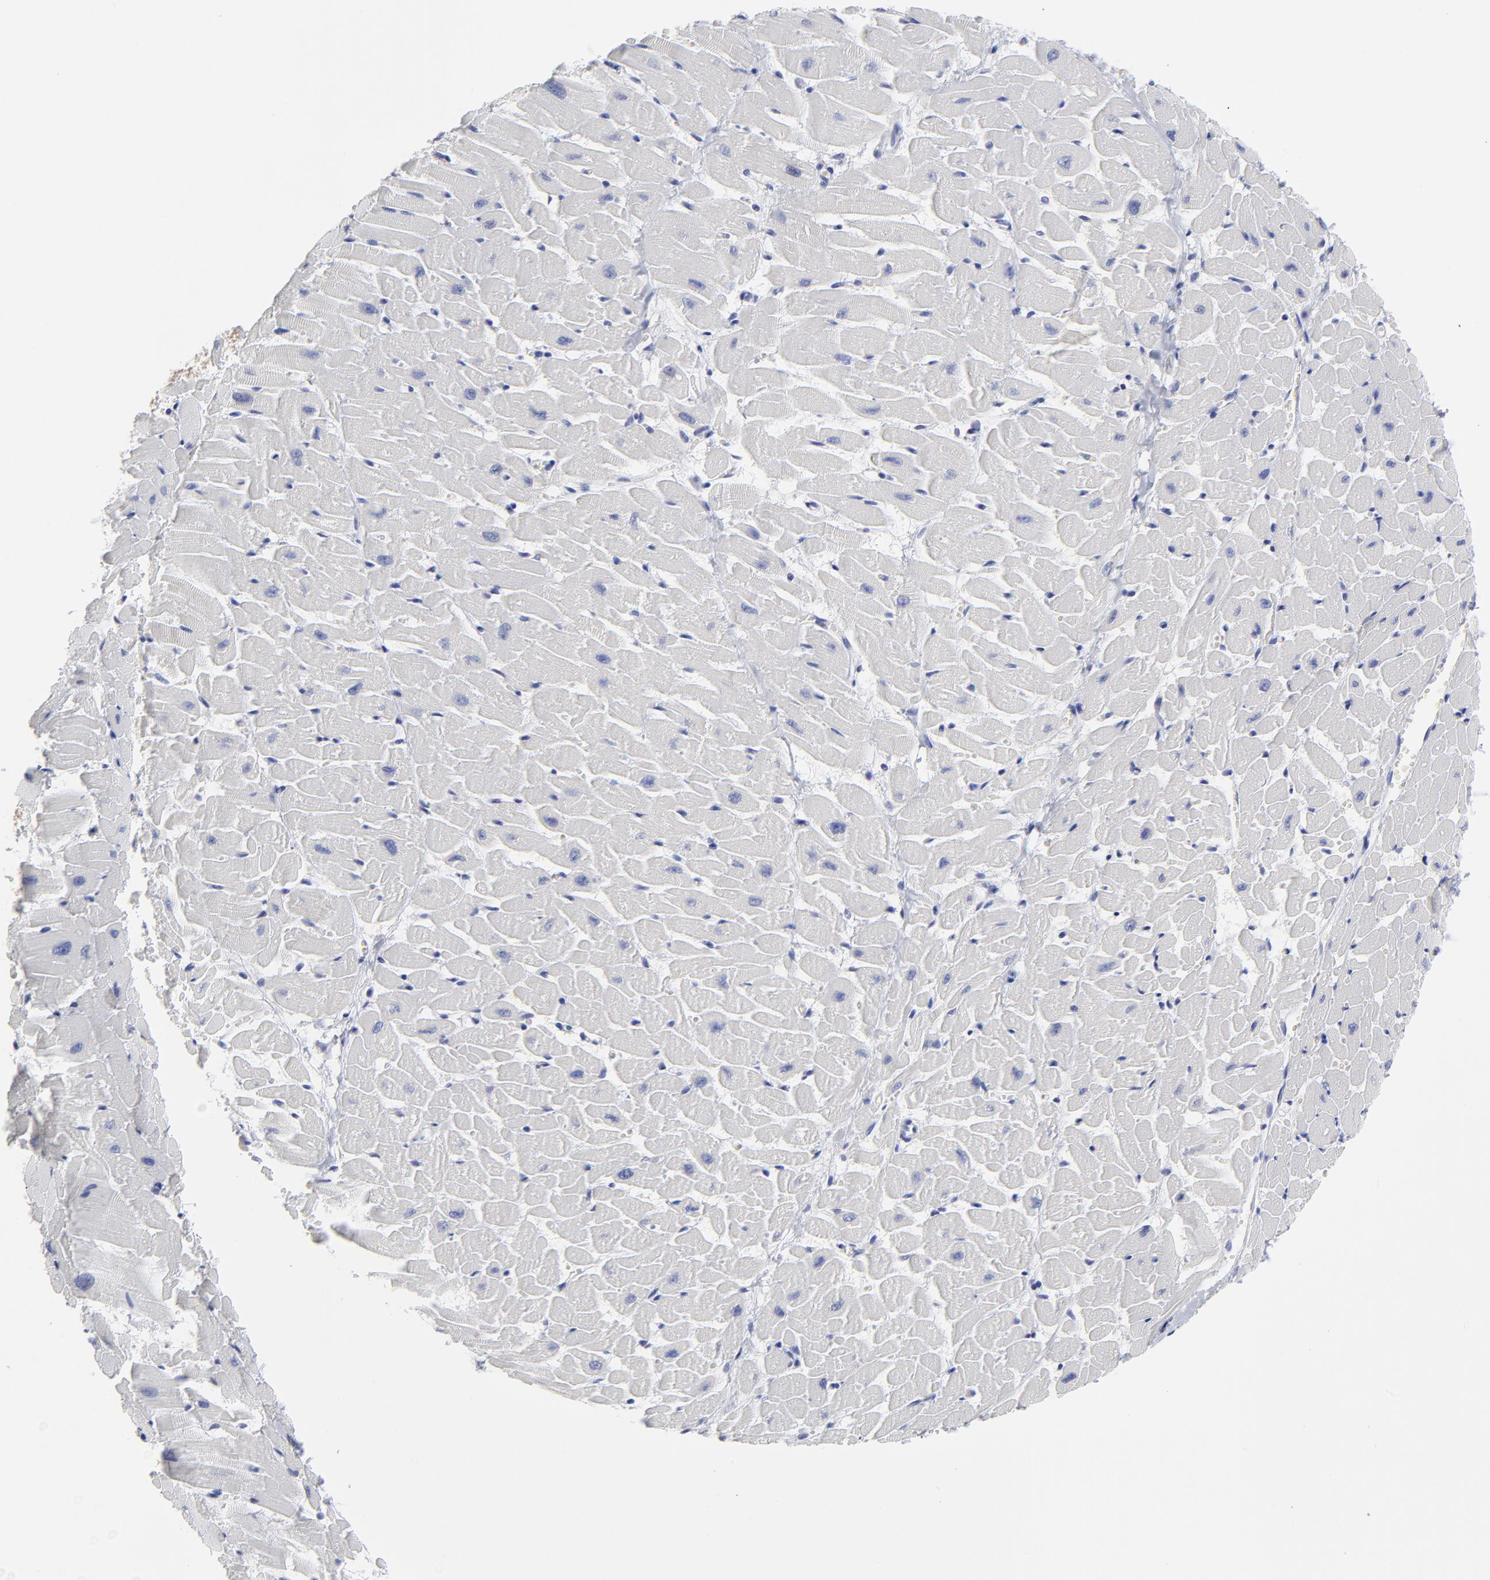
{"staining": {"intensity": "negative", "quantity": "none", "location": "none"}, "tissue": "heart muscle", "cell_type": "Cardiomyocytes", "image_type": "normal", "snomed": [{"axis": "morphology", "description": "Normal tissue, NOS"}, {"axis": "topography", "description": "Heart"}], "caption": "Immunohistochemical staining of benign heart muscle demonstrates no significant expression in cardiomyocytes.", "gene": "DUSP9", "patient": {"sex": "female", "age": 19}}